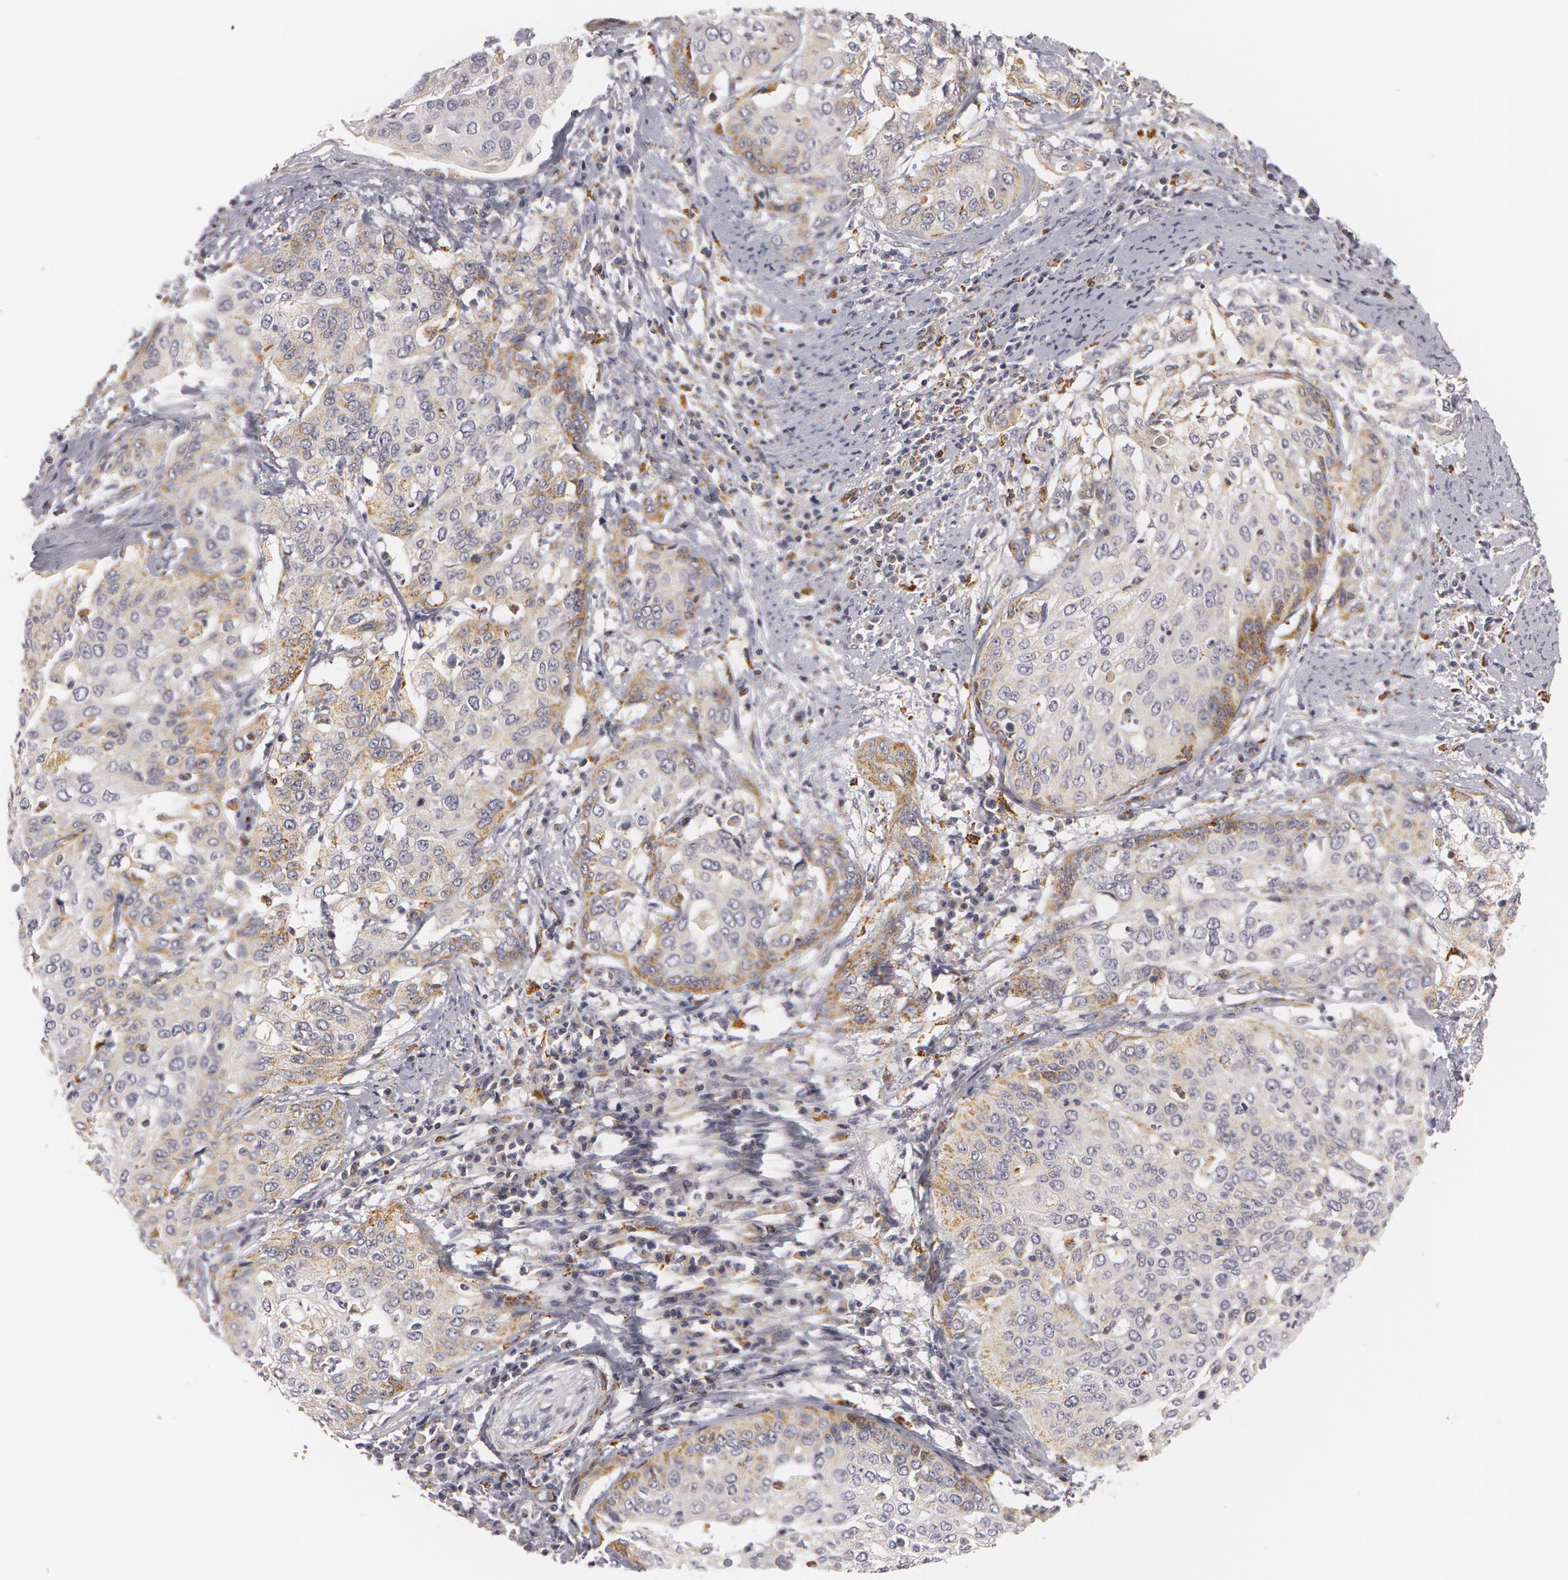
{"staining": {"intensity": "weak", "quantity": ">75%", "location": "cytoplasmic/membranous"}, "tissue": "cervical cancer", "cell_type": "Tumor cells", "image_type": "cancer", "snomed": [{"axis": "morphology", "description": "Squamous cell carcinoma, NOS"}, {"axis": "topography", "description": "Cervix"}], "caption": "Squamous cell carcinoma (cervical) tissue reveals weak cytoplasmic/membranous positivity in about >75% of tumor cells", "gene": "C7", "patient": {"sex": "female", "age": 41}}